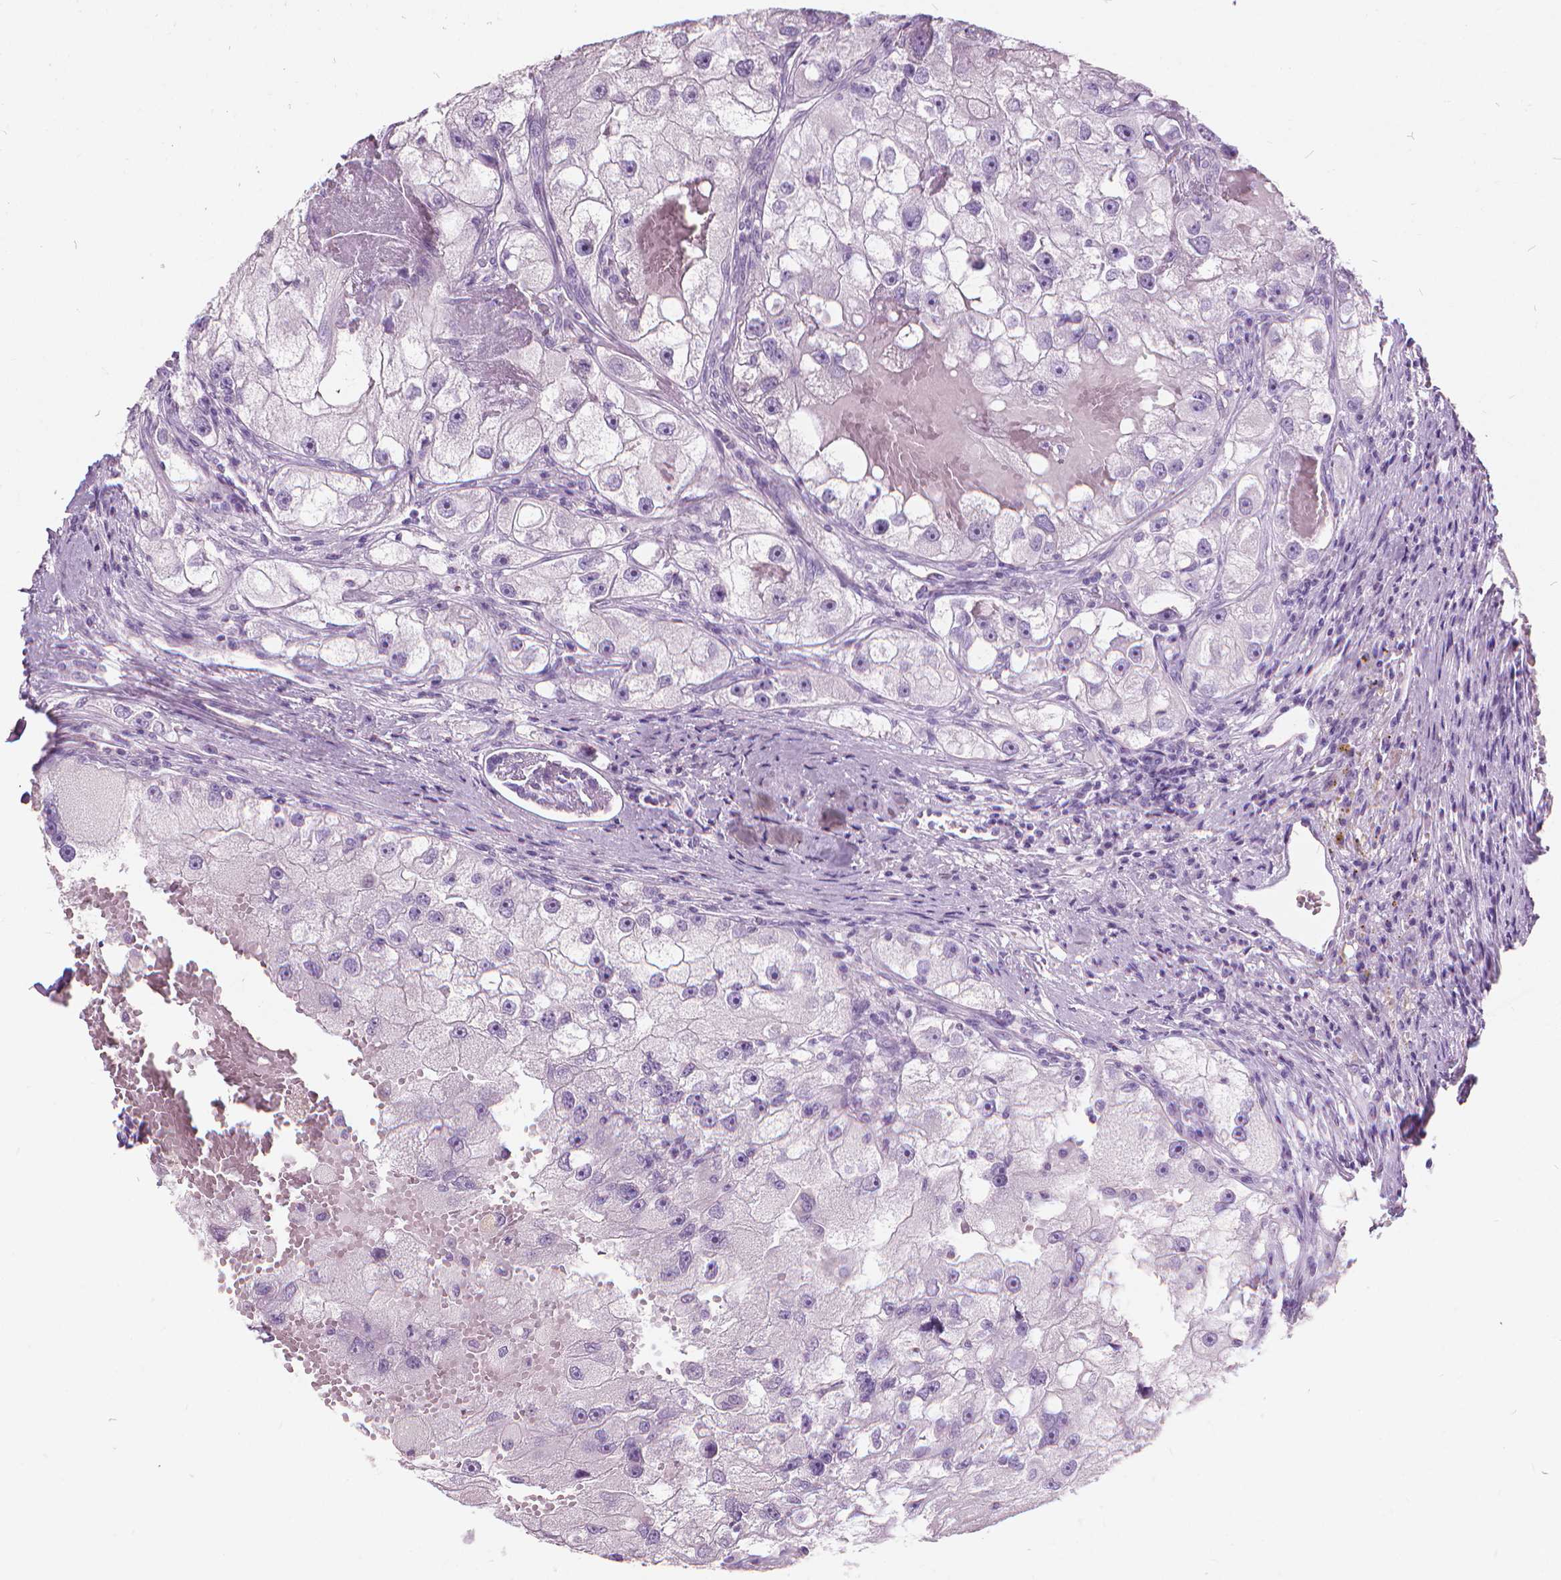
{"staining": {"intensity": "negative", "quantity": "none", "location": "none"}, "tissue": "renal cancer", "cell_type": "Tumor cells", "image_type": "cancer", "snomed": [{"axis": "morphology", "description": "Adenocarcinoma, NOS"}, {"axis": "topography", "description": "Kidney"}], "caption": "Tumor cells show no significant staining in adenocarcinoma (renal).", "gene": "DNM1", "patient": {"sex": "male", "age": 63}}